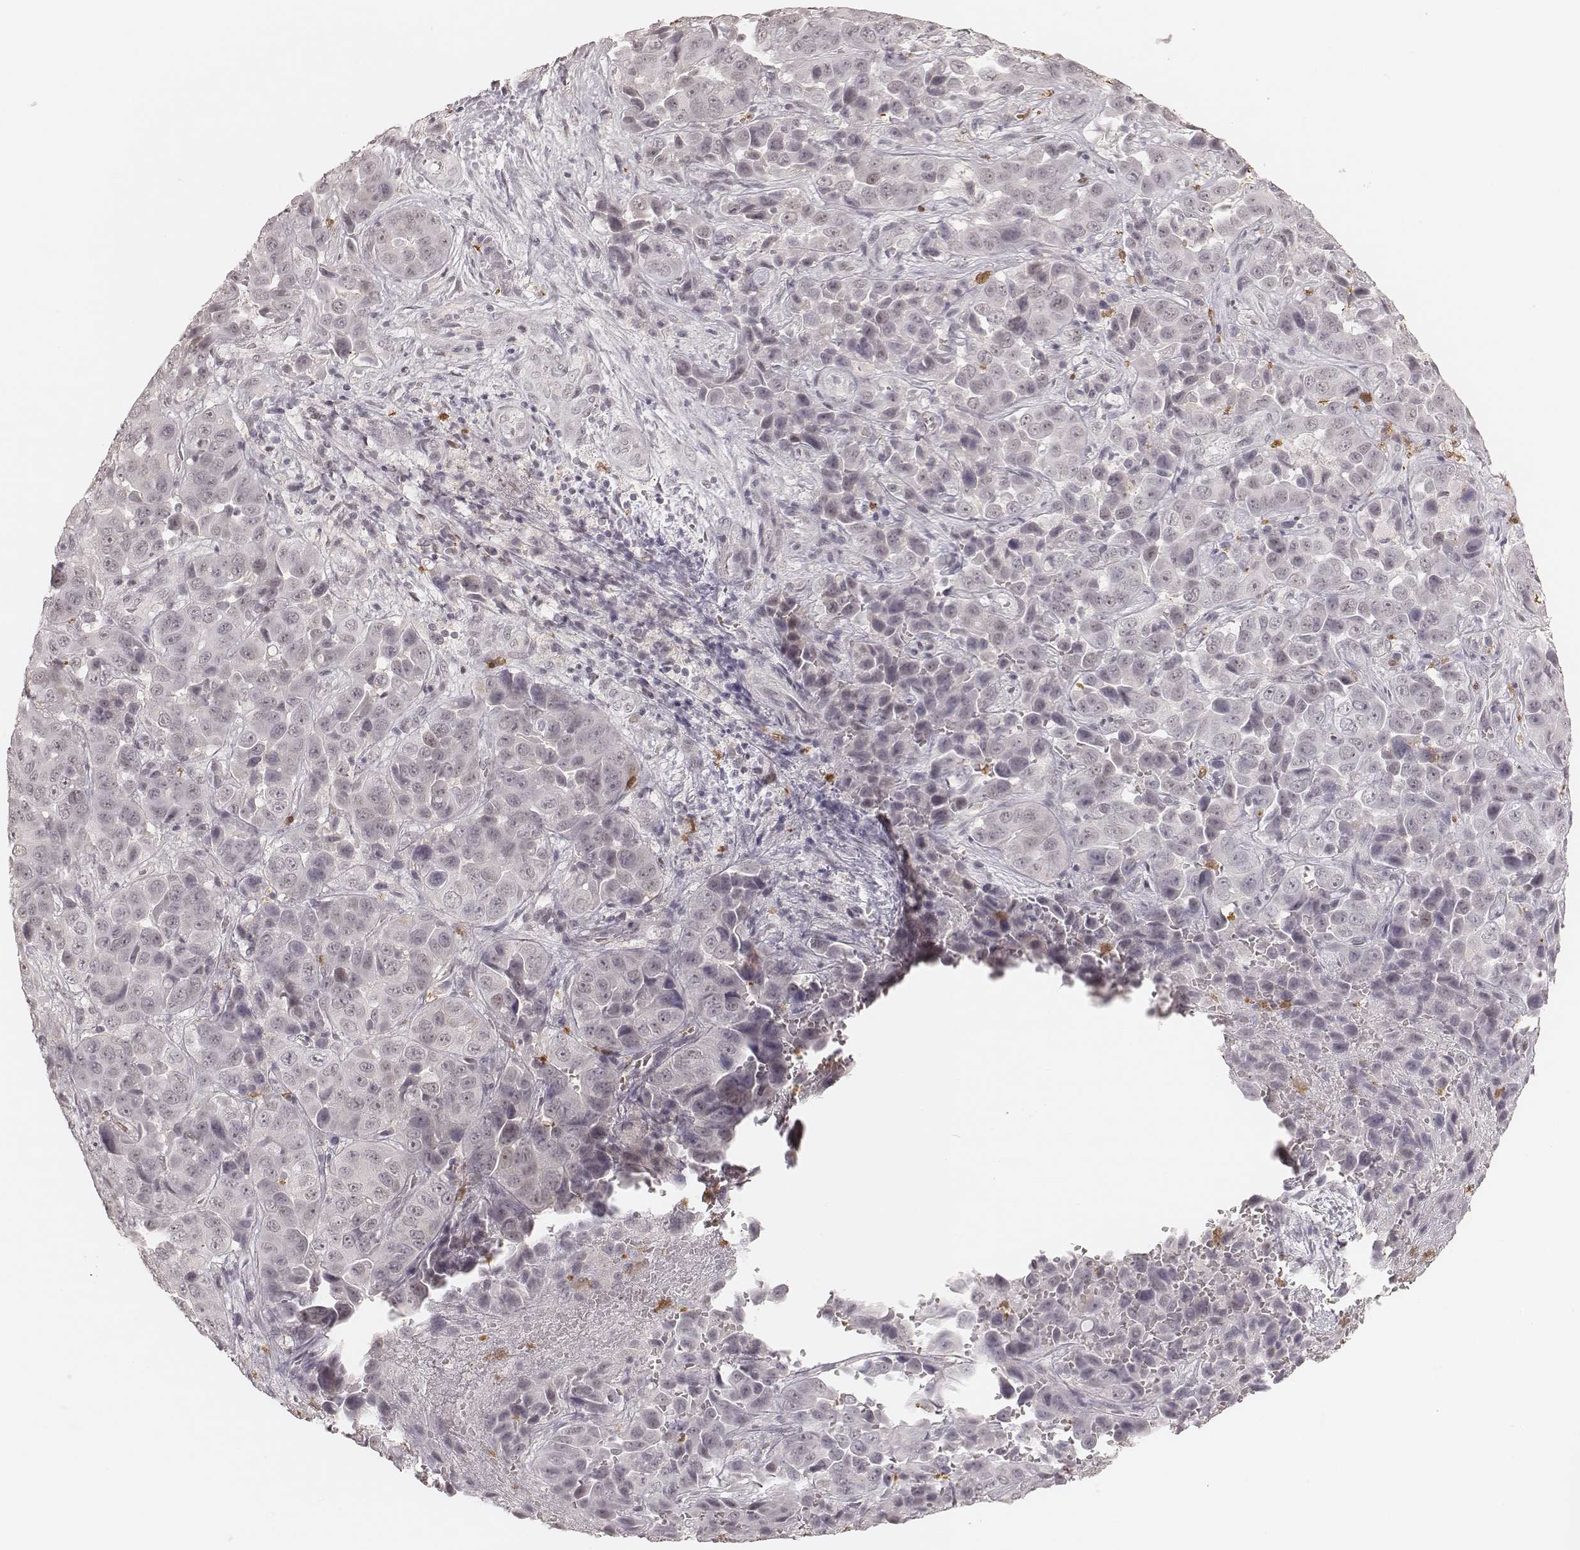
{"staining": {"intensity": "negative", "quantity": "none", "location": "none"}, "tissue": "liver cancer", "cell_type": "Tumor cells", "image_type": "cancer", "snomed": [{"axis": "morphology", "description": "Cholangiocarcinoma"}, {"axis": "topography", "description": "Liver"}], "caption": "Protein analysis of liver cancer (cholangiocarcinoma) exhibits no significant staining in tumor cells.", "gene": "KITLG", "patient": {"sex": "female", "age": 52}}